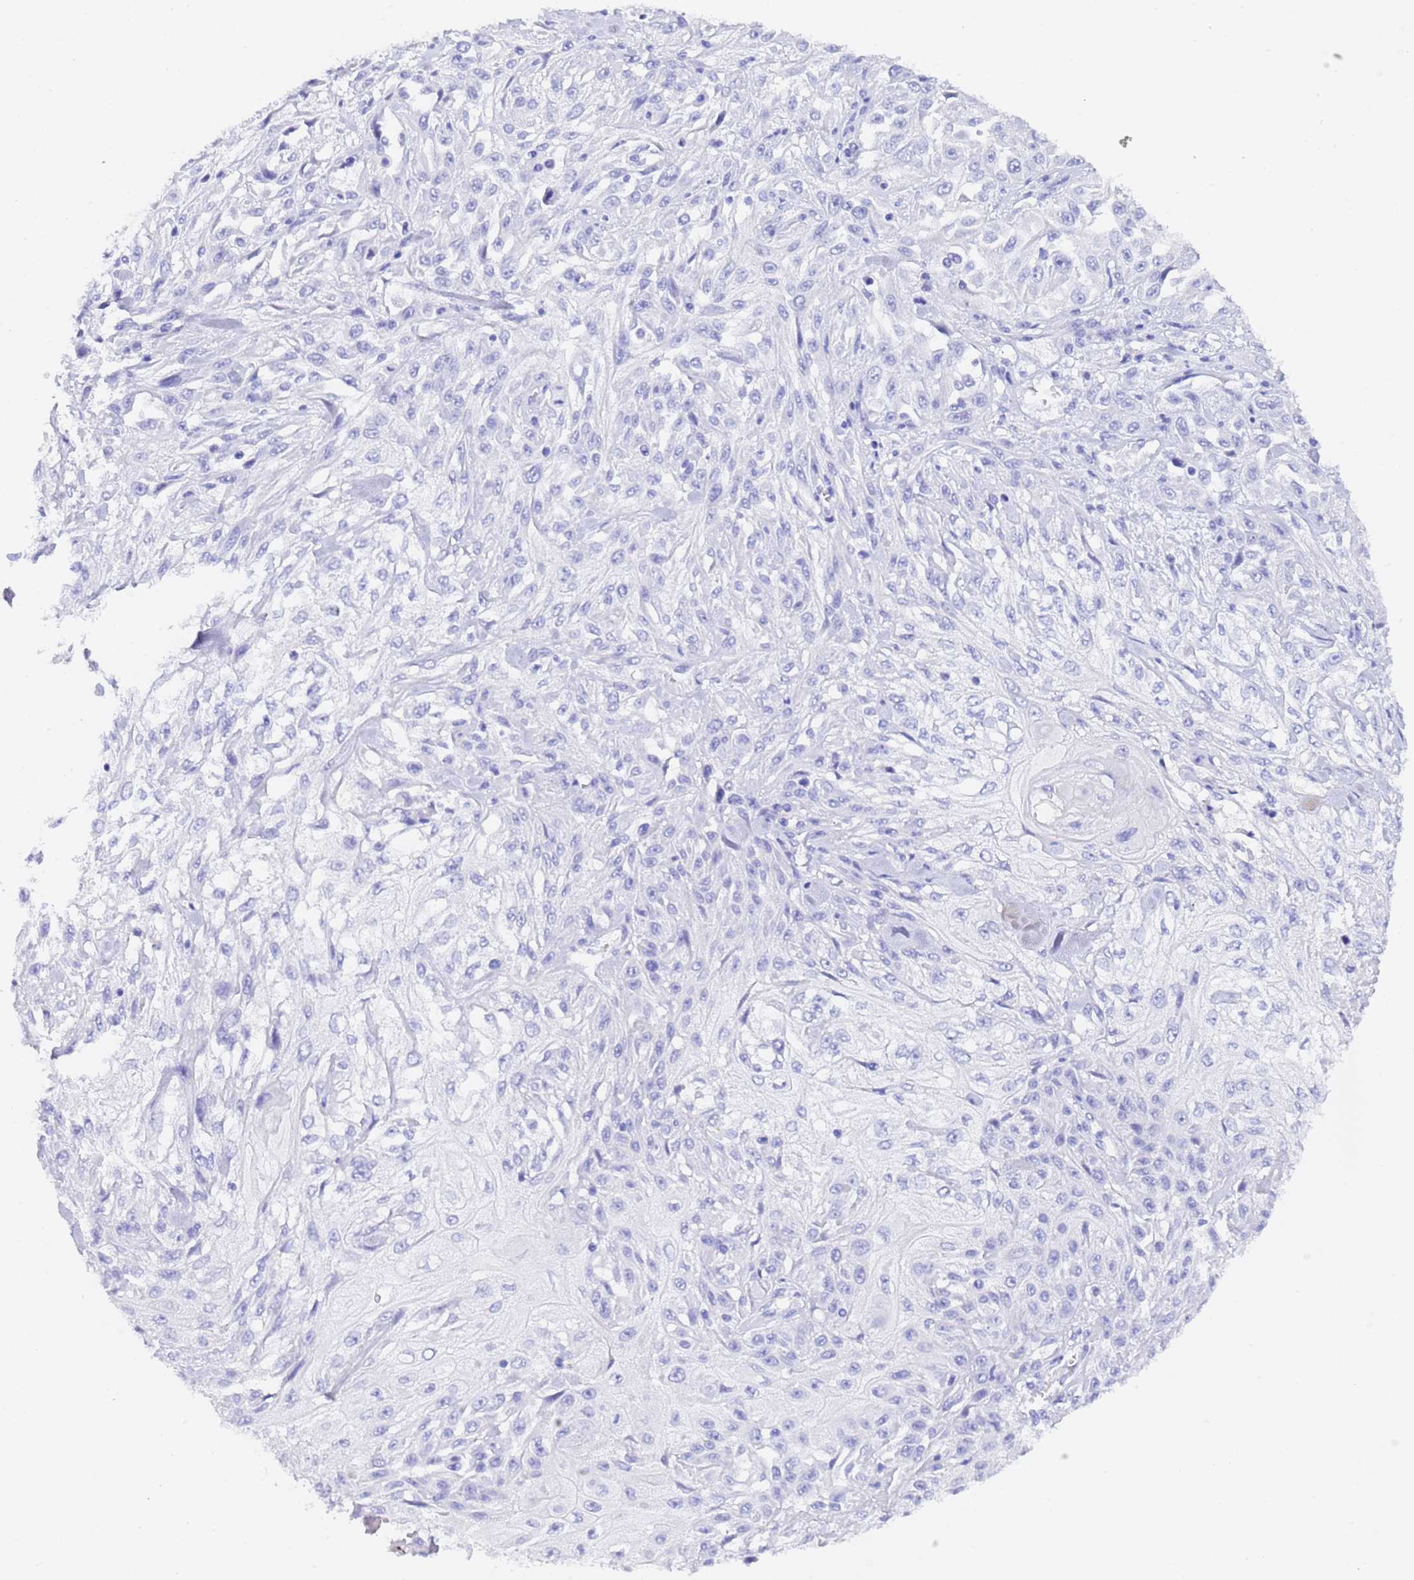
{"staining": {"intensity": "negative", "quantity": "none", "location": "none"}, "tissue": "skin cancer", "cell_type": "Tumor cells", "image_type": "cancer", "snomed": [{"axis": "morphology", "description": "Squamous cell carcinoma, NOS"}, {"axis": "morphology", "description": "Squamous cell carcinoma, metastatic, NOS"}, {"axis": "topography", "description": "Skin"}, {"axis": "topography", "description": "Lymph node"}], "caption": "IHC micrograph of neoplastic tissue: human skin squamous cell carcinoma stained with DAB displays no significant protein positivity in tumor cells. Brightfield microscopy of immunohistochemistry stained with DAB (brown) and hematoxylin (blue), captured at high magnification.", "gene": "GABRA1", "patient": {"sex": "male", "age": 75}}